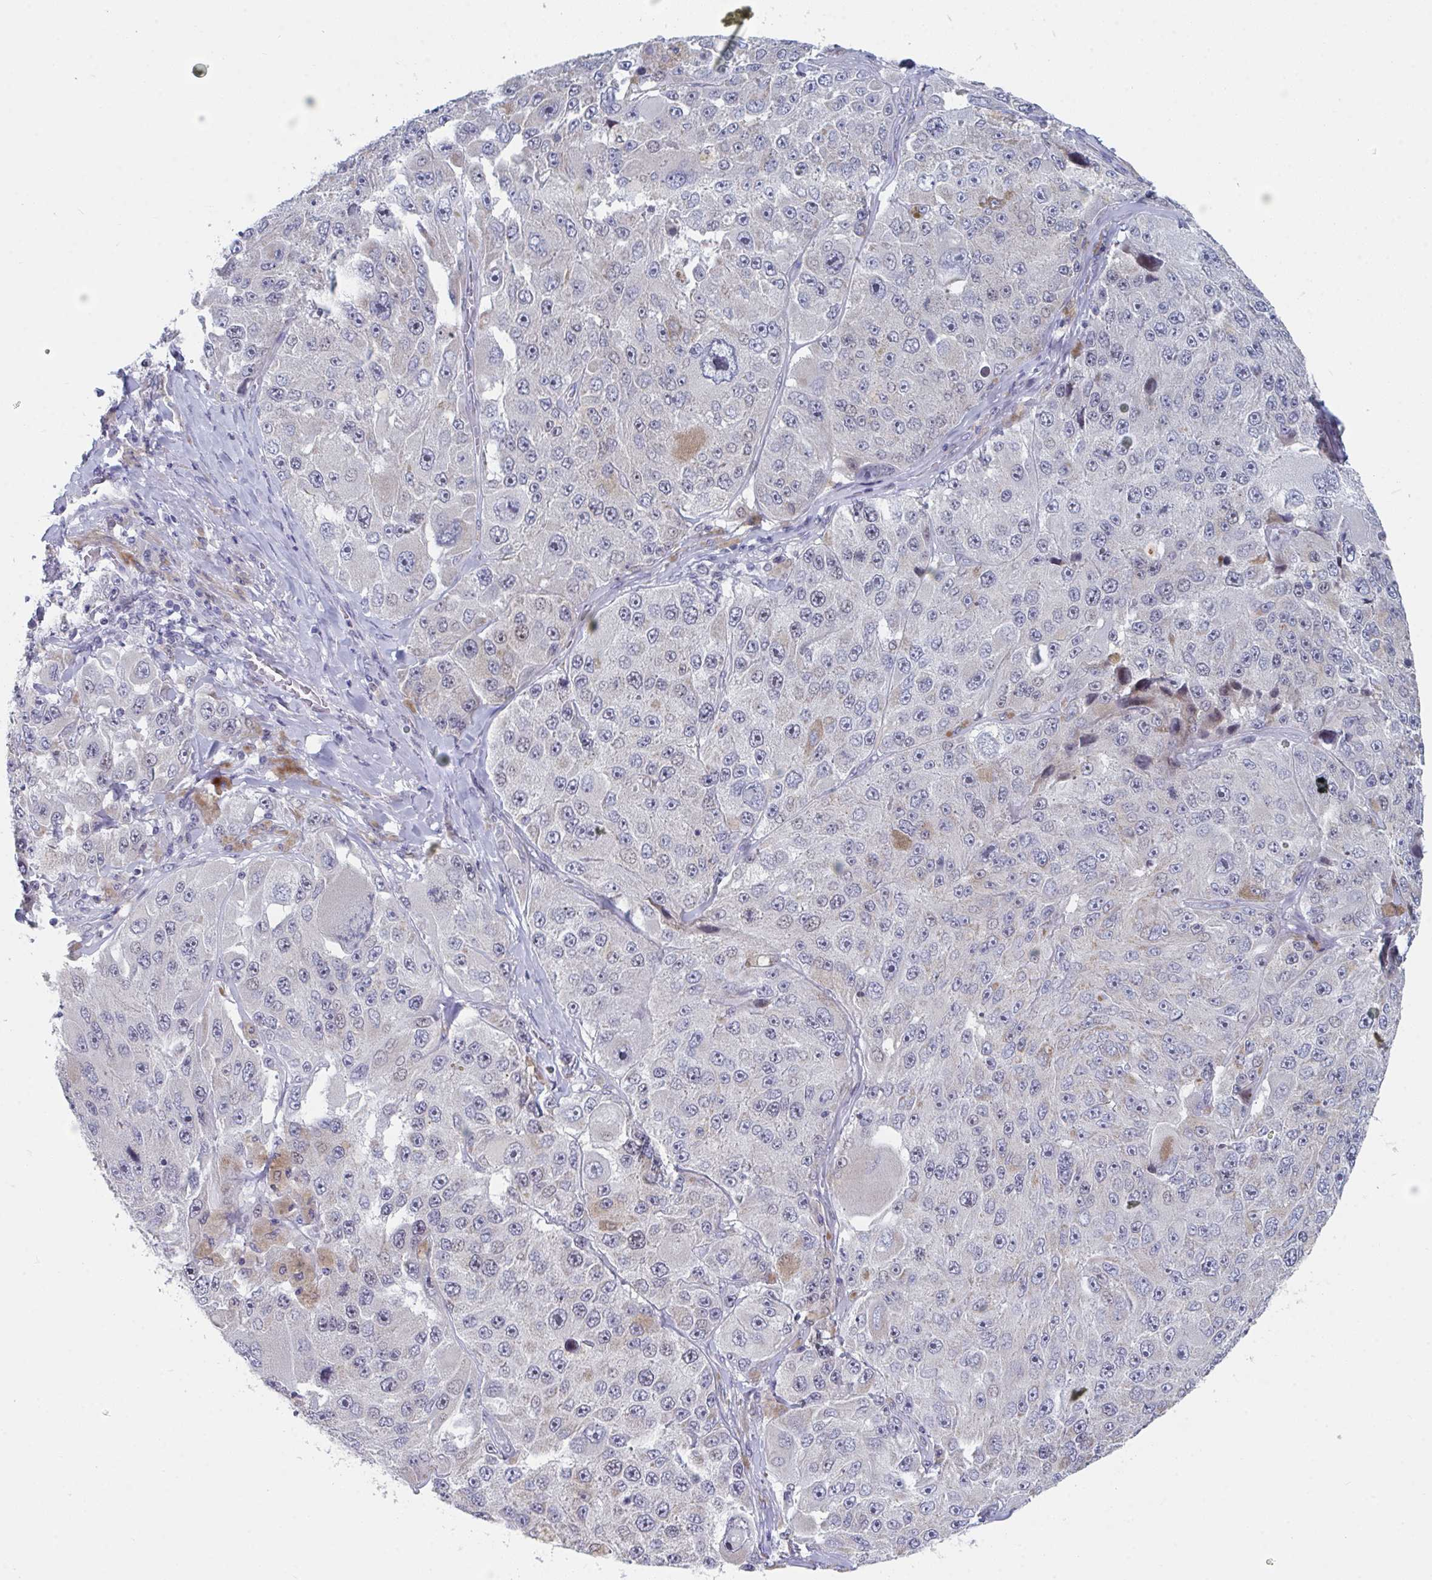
{"staining": {"intensity": "weak", "quantity": "<25%", "location": "nuclear"}, "tissue": "melanoma", "cell_type": "Tumor cells", "image_type": "cancer", "snomed": [{"axis": "morphology", "description": "Malignant melanoma, Metastatic site"}, {"axis": "topography", "description": "Lymph node"}], "caption": "The IHC image has no significant staining in tumor cells of malignant melanoma (metastatic site) tissue.", "gene": "CENPT", "patient": {"sex": "male", "age": 62}}